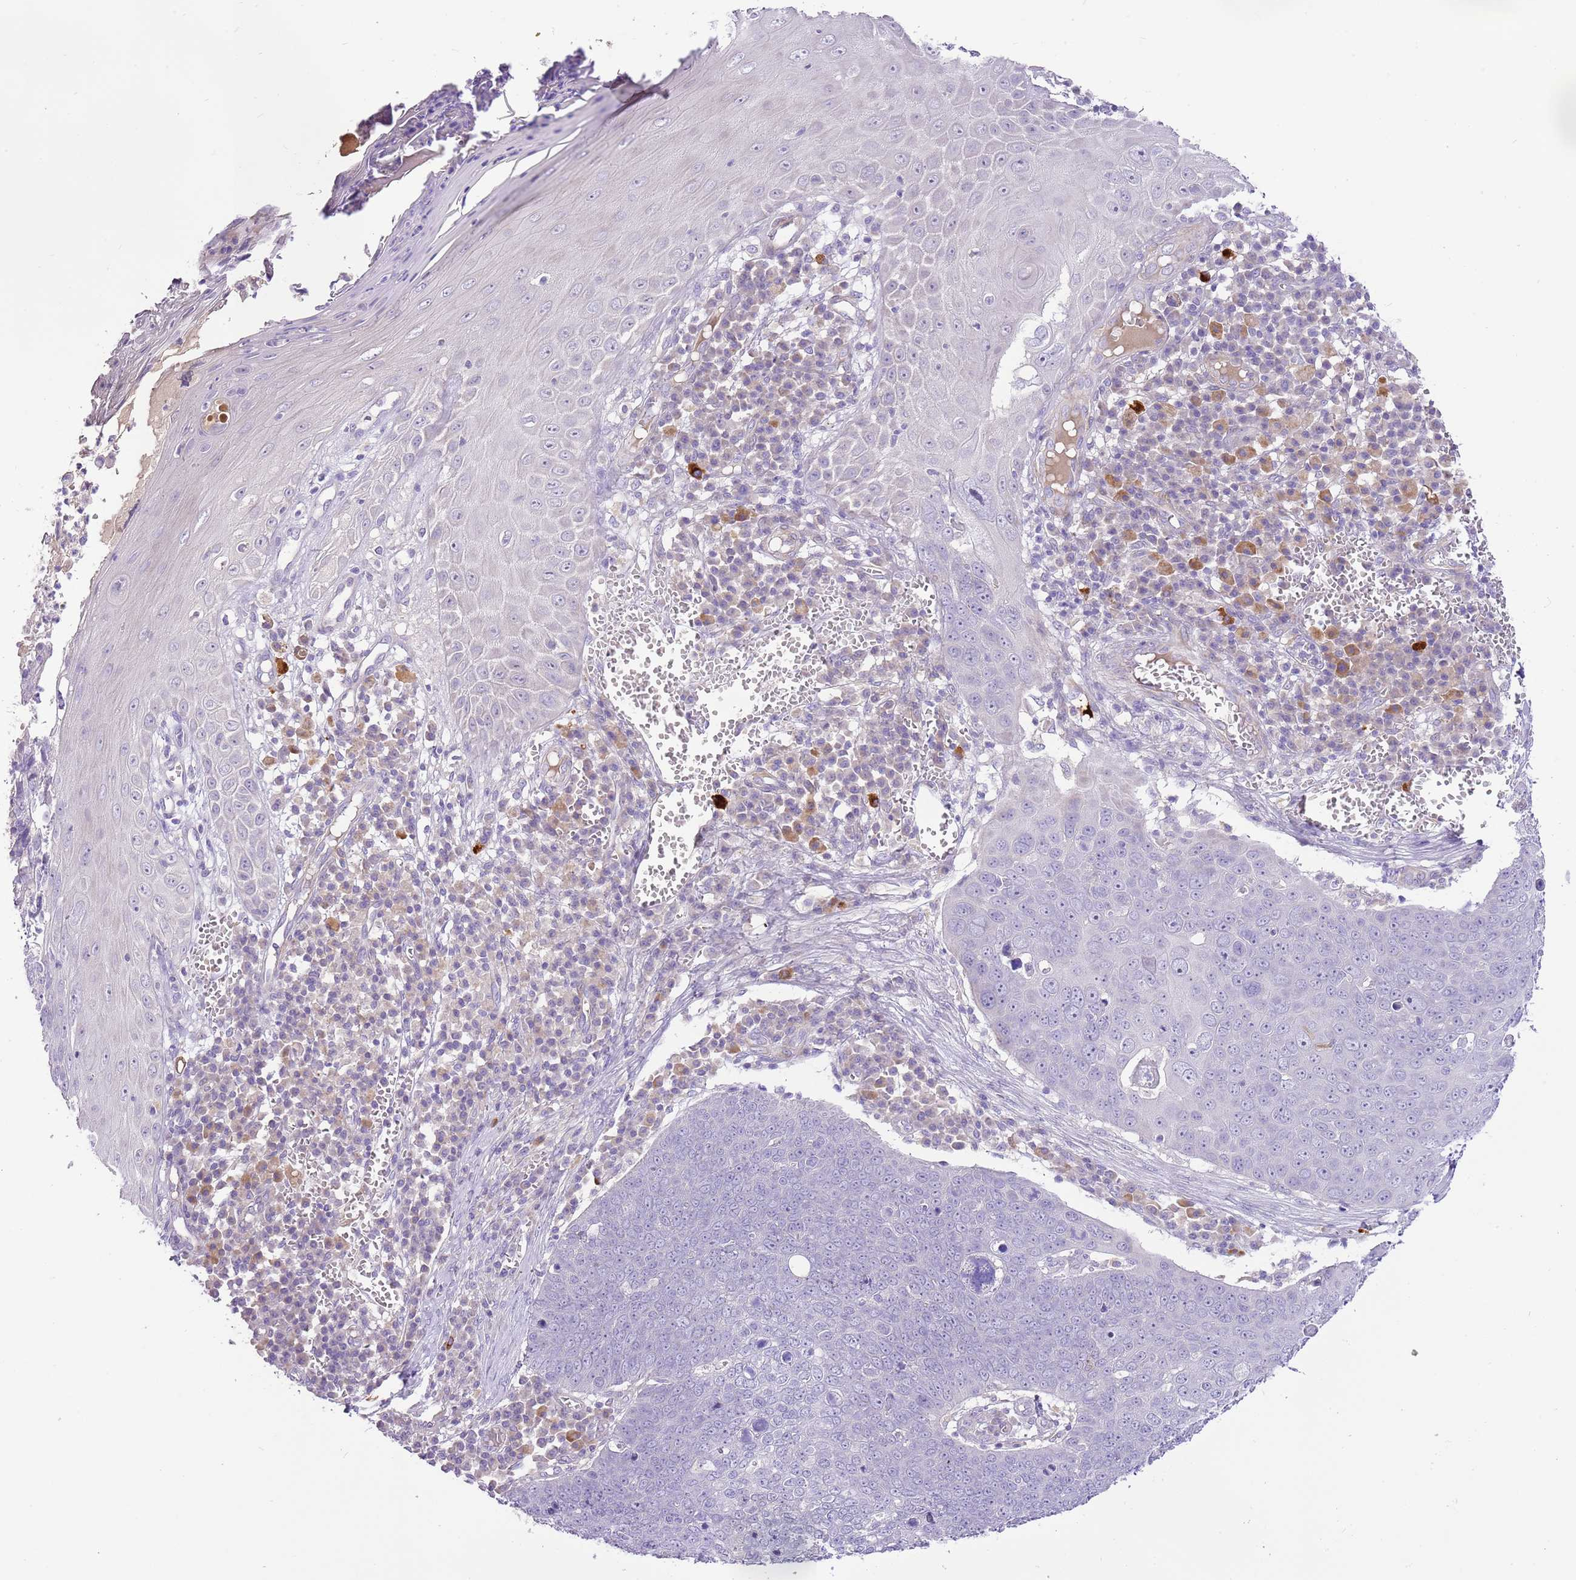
{"staining": {"intensity": "negative", "quantity": "none", "location": "none"}, "tissue": "skin cancer", "cell_type": "Tumor cells", "image_type": "cancer", "snomed": [{"axis": "morphology", "description": "Squamous cell carcinoma, NOS"}, {"axis": "topography", "description": "Skin"}], "caption": "Immunohistochemistry (IHC) photomicrograph of skin cancer (squamous cell carcinoma) stained for a protein (brown), which shows no expression in tumor cells. (Stains: DAB IHC with hematoxylin counter stain, Microscopy: brightfield microscopy at high magnification).", "gene": "RFK", "patient": {"sex": "male", "age": 71}}